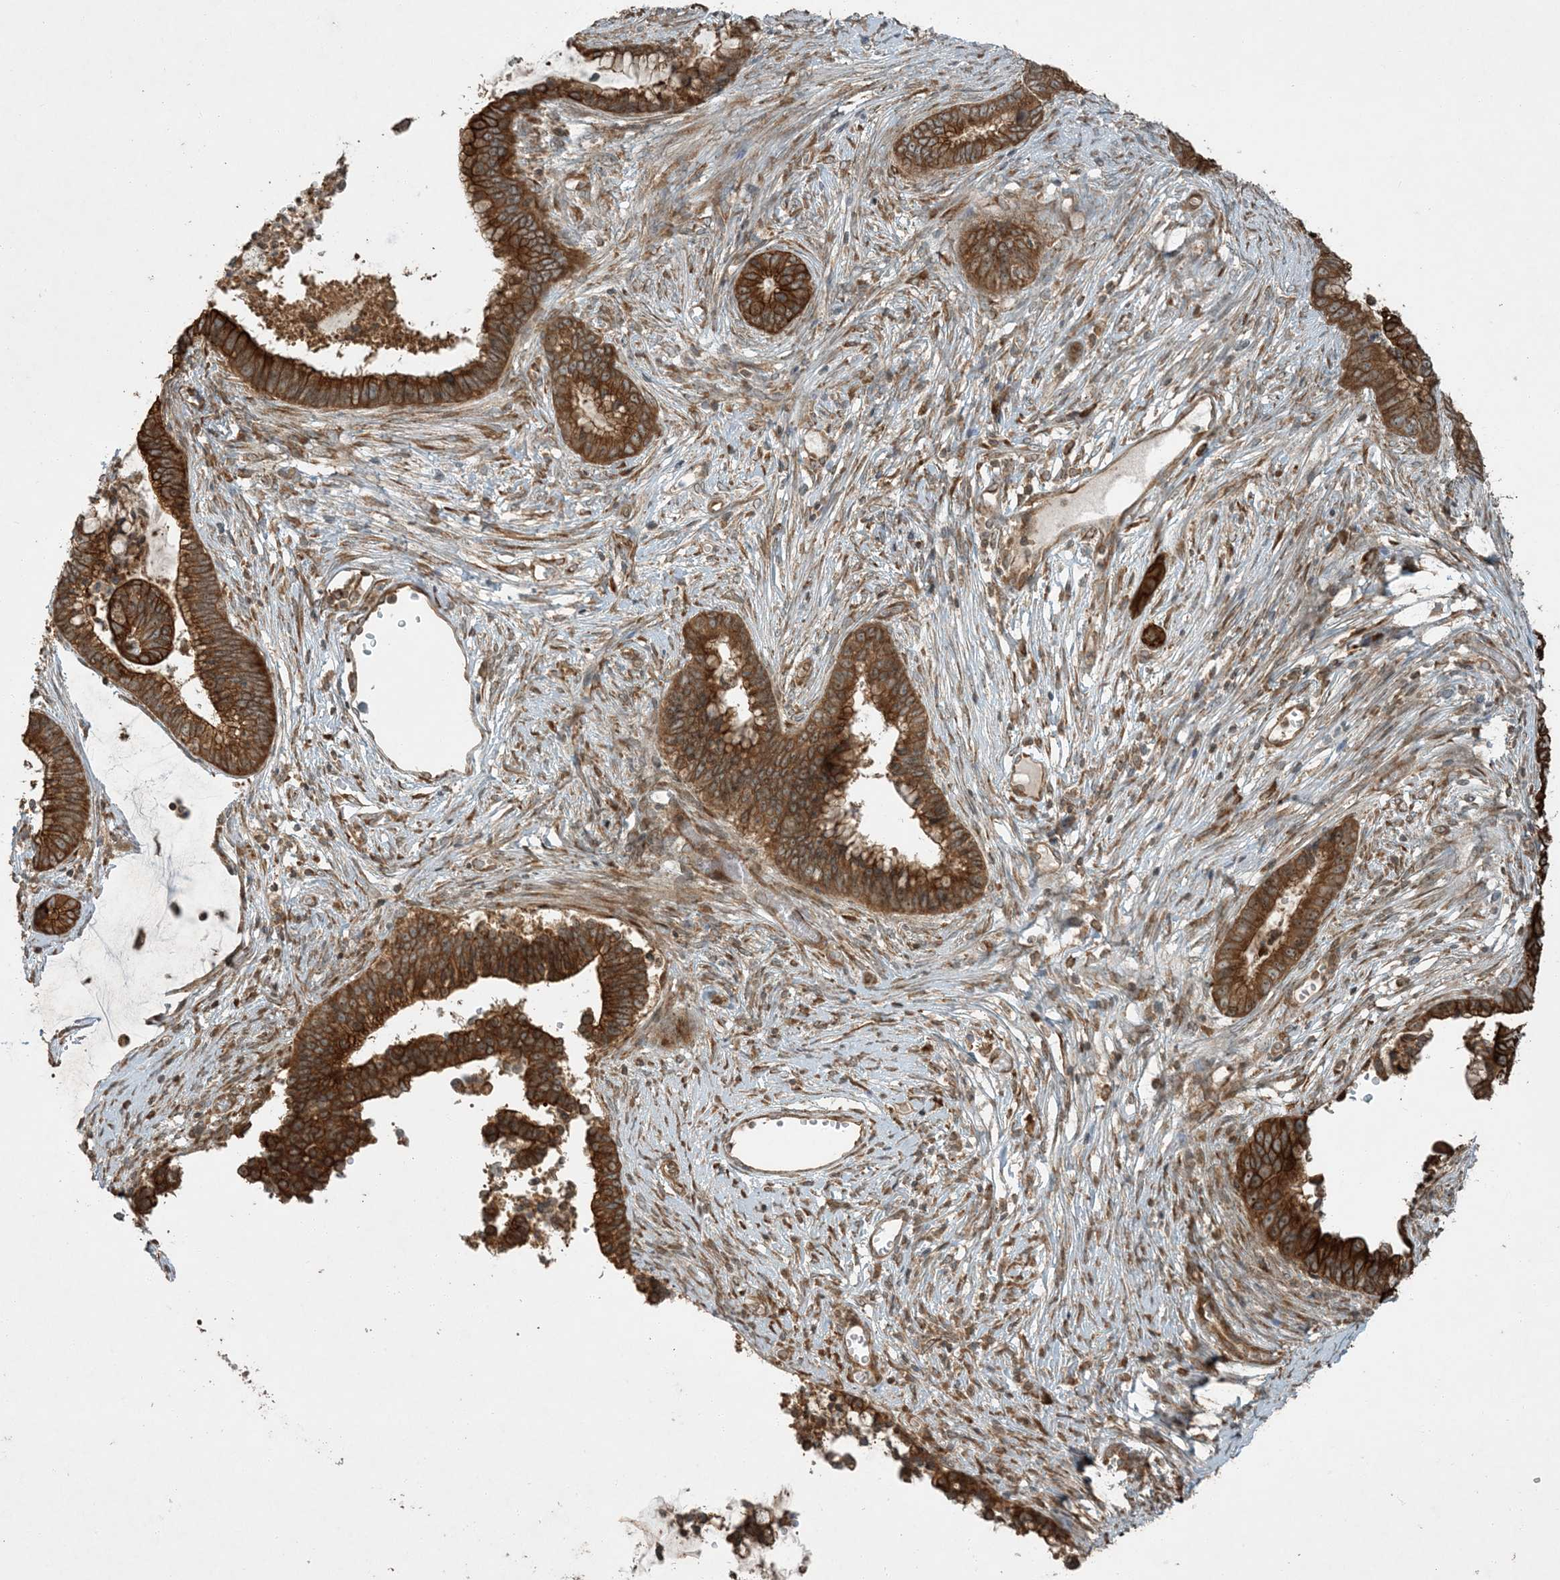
{"staining": {"intensity": "moderate", "quantity": ">75%", "location": "cytoplasmic/membranous"}, "tissue": "cervical cancer", "cell_type": "Tumor cells", "image_type": "cancer", "snomed": [{"axis": "morphology", "description": "Adenocarcinoma, NOS"}, {"axis": "topography", "description": "Cervix"}], "caption": "Tumor cells show medium levels of moderate cytoplasmic/membranous positivity in approximately >75% of cells in human cervical cancer.", "gene": "COMMD8", "patient": {"sex": "female", "age": 44}}